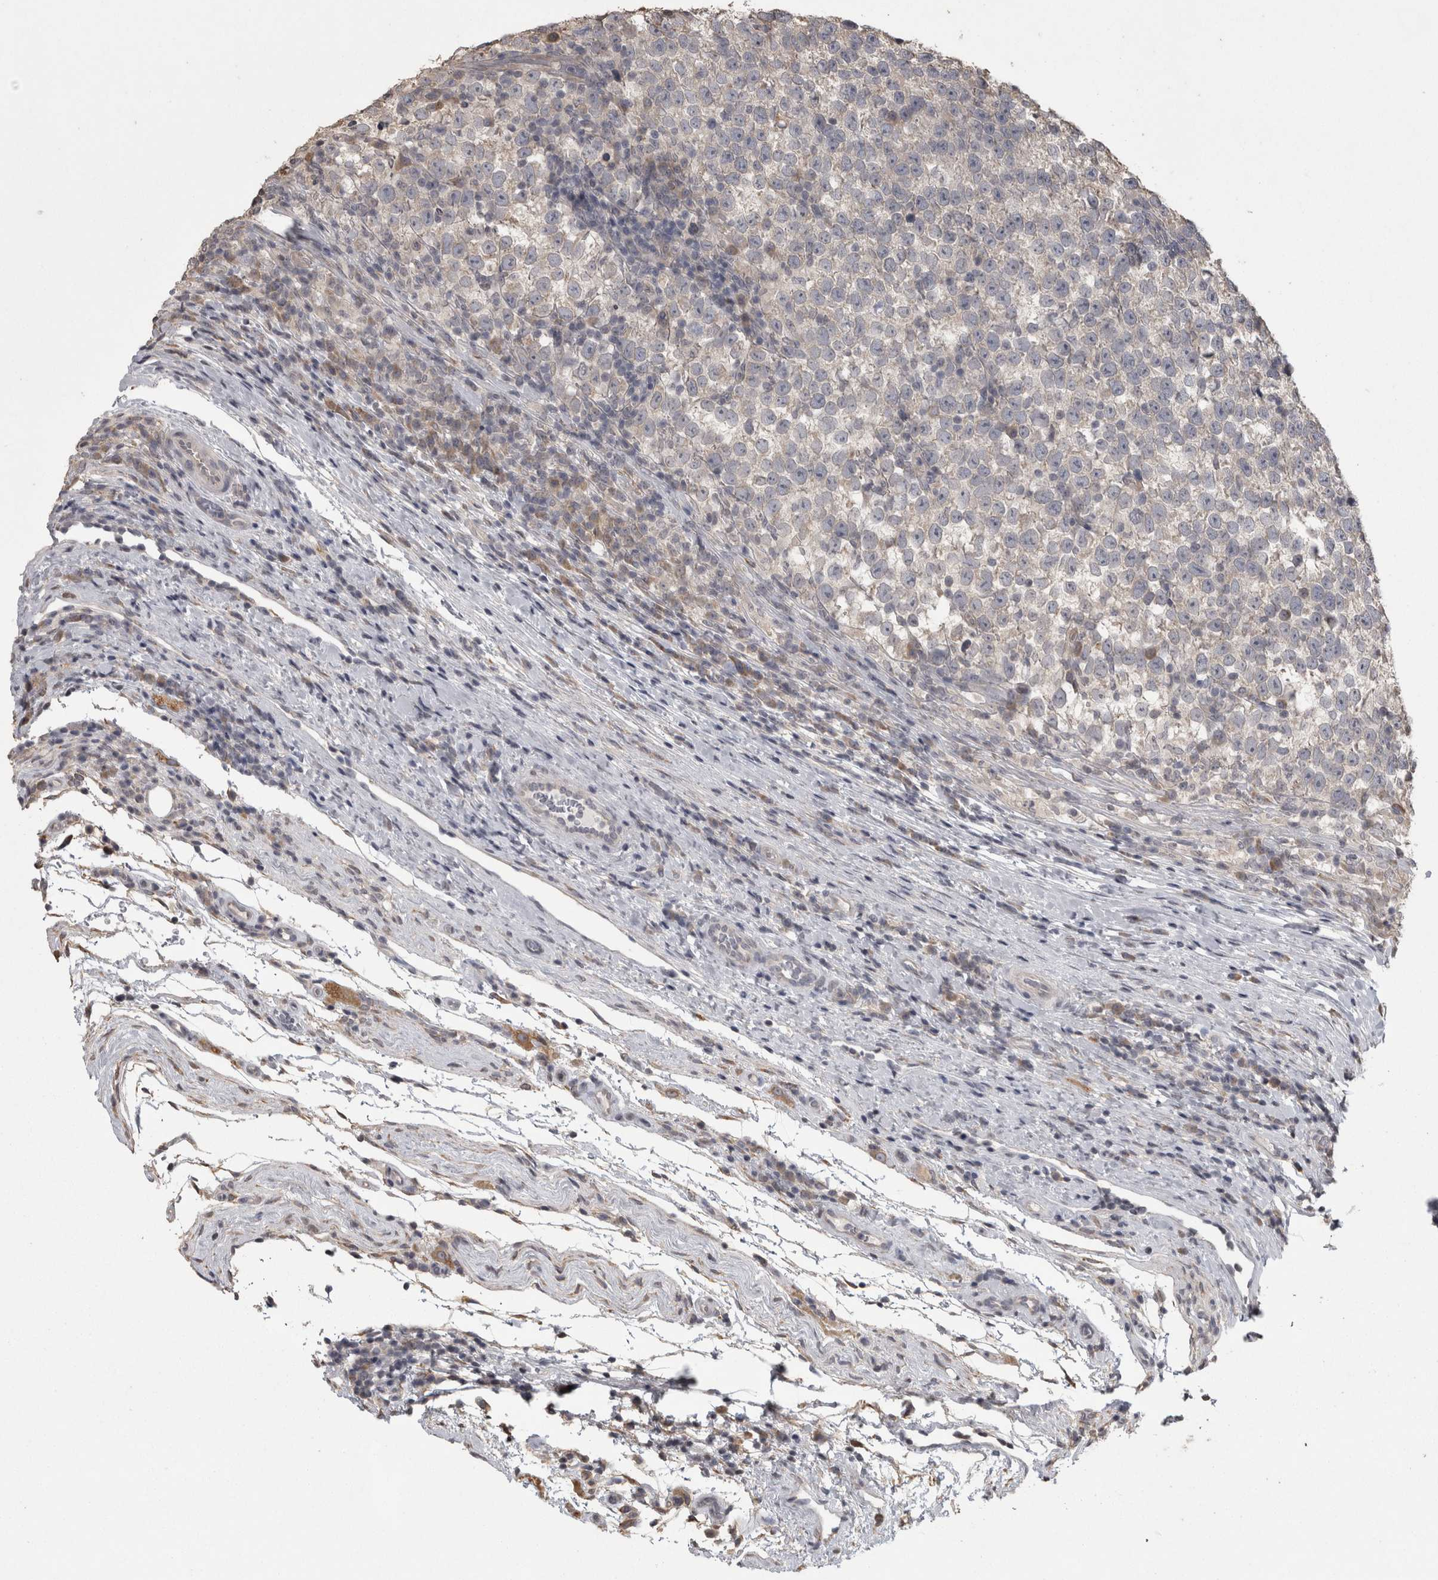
{"staining": {"intensity": "negative", "quantity": "none", "location": "none"}, "tissue": "testis cancer", "cell_type": "Tumor cells", "image_type": "cancer", "snomed": [{"axis": "morphology", "description": "Normal tissue, NOS"}, {"axis": "morphology", "description": "Seminoma, NOS"}, {"axis": "topography", "description": "Testis"}], "caption": "Tumor cells show no significant staining in seminoma (testis).", "gene": "RAB29", "patient": {"sex": "male", "age": 43}}